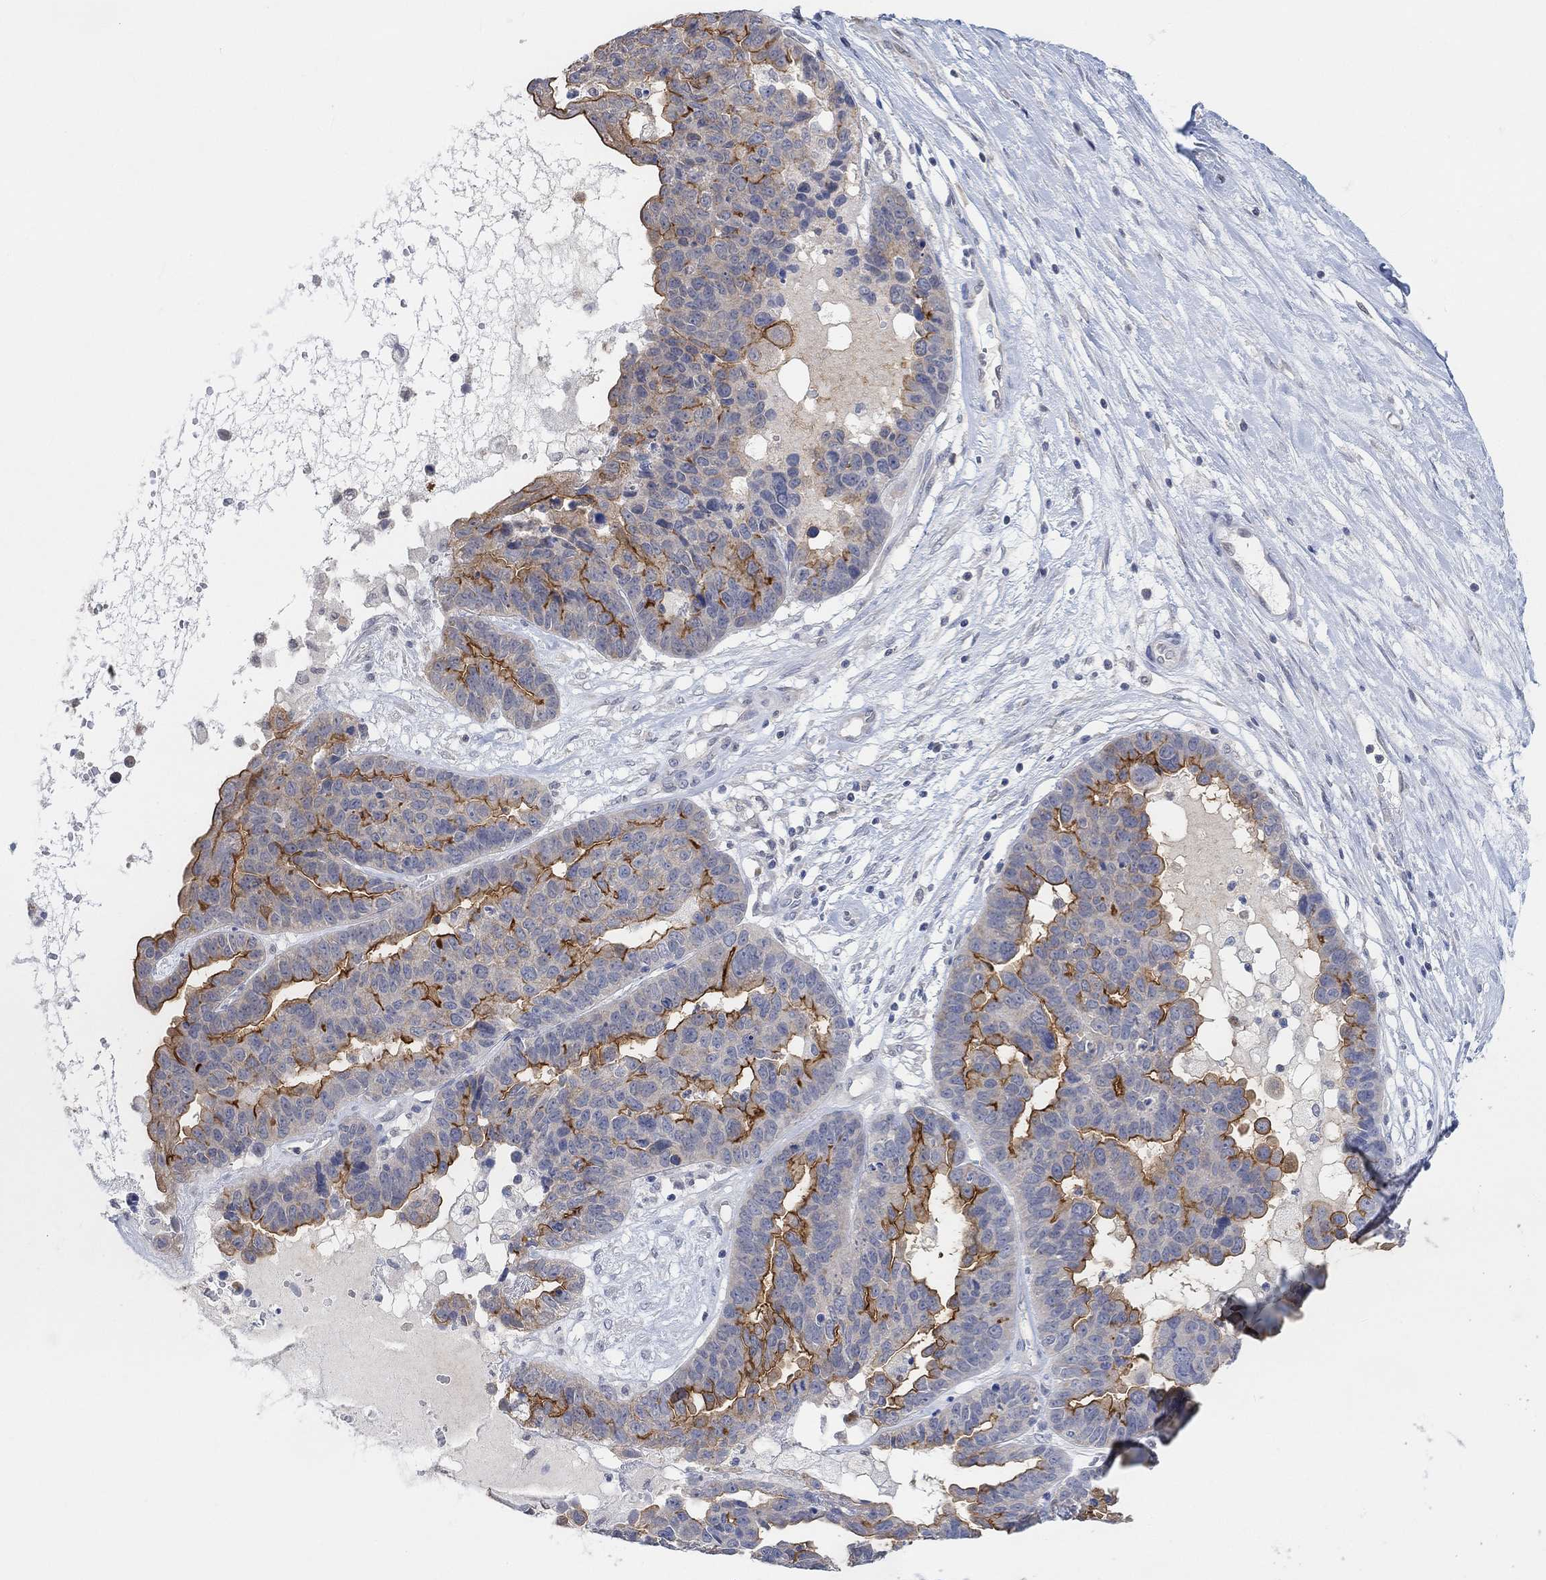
{"staining": {"intensity": "strong", "quantity": "25%-75%", "location": "cytoplasmic/membranous"}, "tissue": "ovarian cancer", "cell_type": "Tumor cells", "image_type": "cancer", "snomed": [{"axis": "morphology", "description": "Cystadenocarcinoma, serous, NOS"}, {"axis": "topography", "description": "Ovary"}], "caption": "Tumor cells demonstrate high levels of strong cytoplasmic/membranous staining in approximately 25%-75% of cells in serous cystadenocarcinoma (ovarian). Using DAB (brown) and hematoxylin (blue) stains, captured at high magnification using brightfield microscopy.", "gene": "MUC1", "patient": {"sex": "female", "age": 87}}